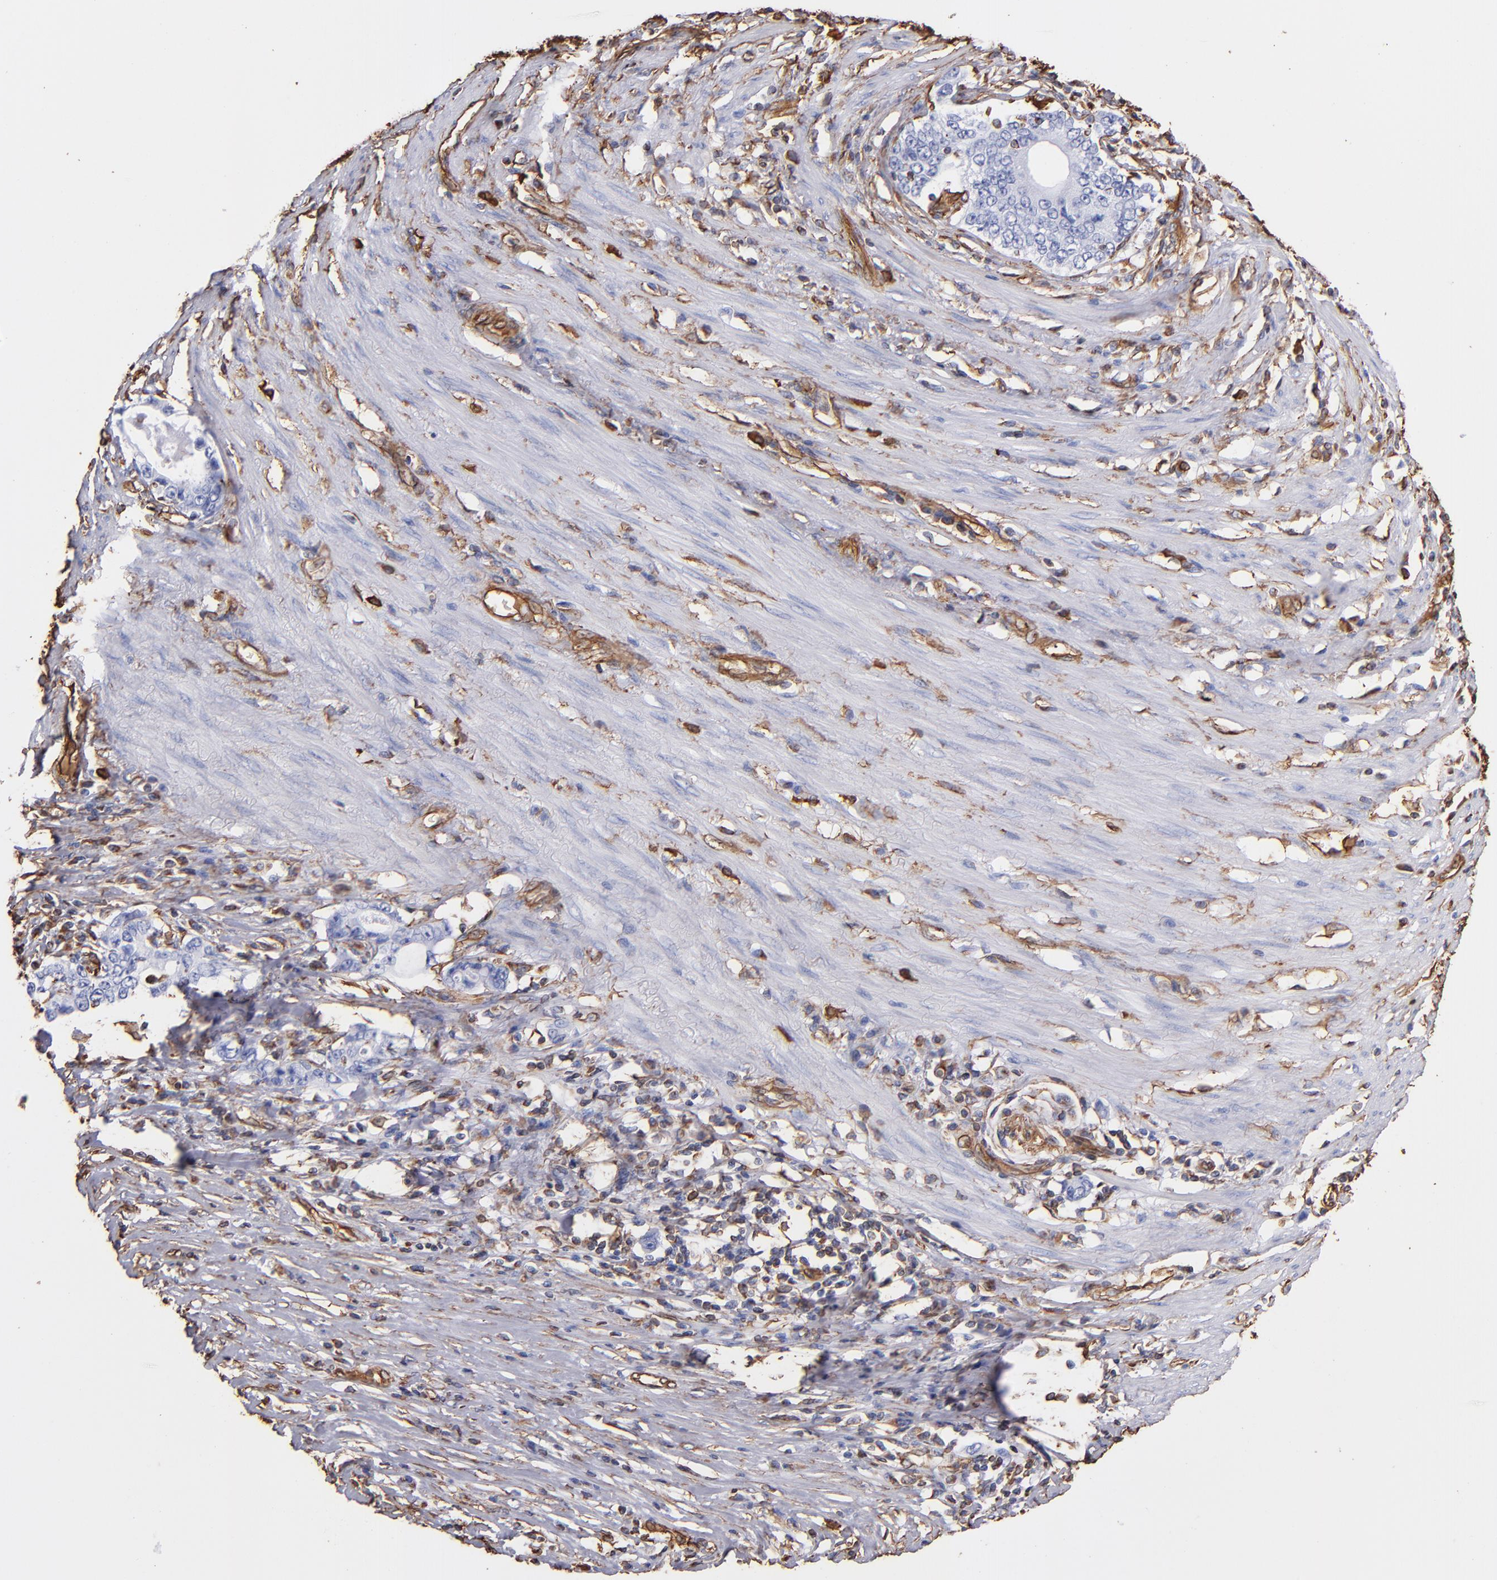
{"staining": {"intensity": "negative", "quantity": "none", "location": "none"}, "tissue": "stomach cancer", "cell_type": "Tumor cells", "image_type": "cancer", "snomed": [{"axis": "morphology", "description": "Adenocarcinoma, NOS"}, {"axis": "topography", "description": "Stomach, lower"}], "caption": "The immunohistochemistry micrograph has no significant expression in tumor cells of adenocarcinoma (stomach) tissue.", "gene": "VIM", "patient": {"sex": "female", "age": 72}}